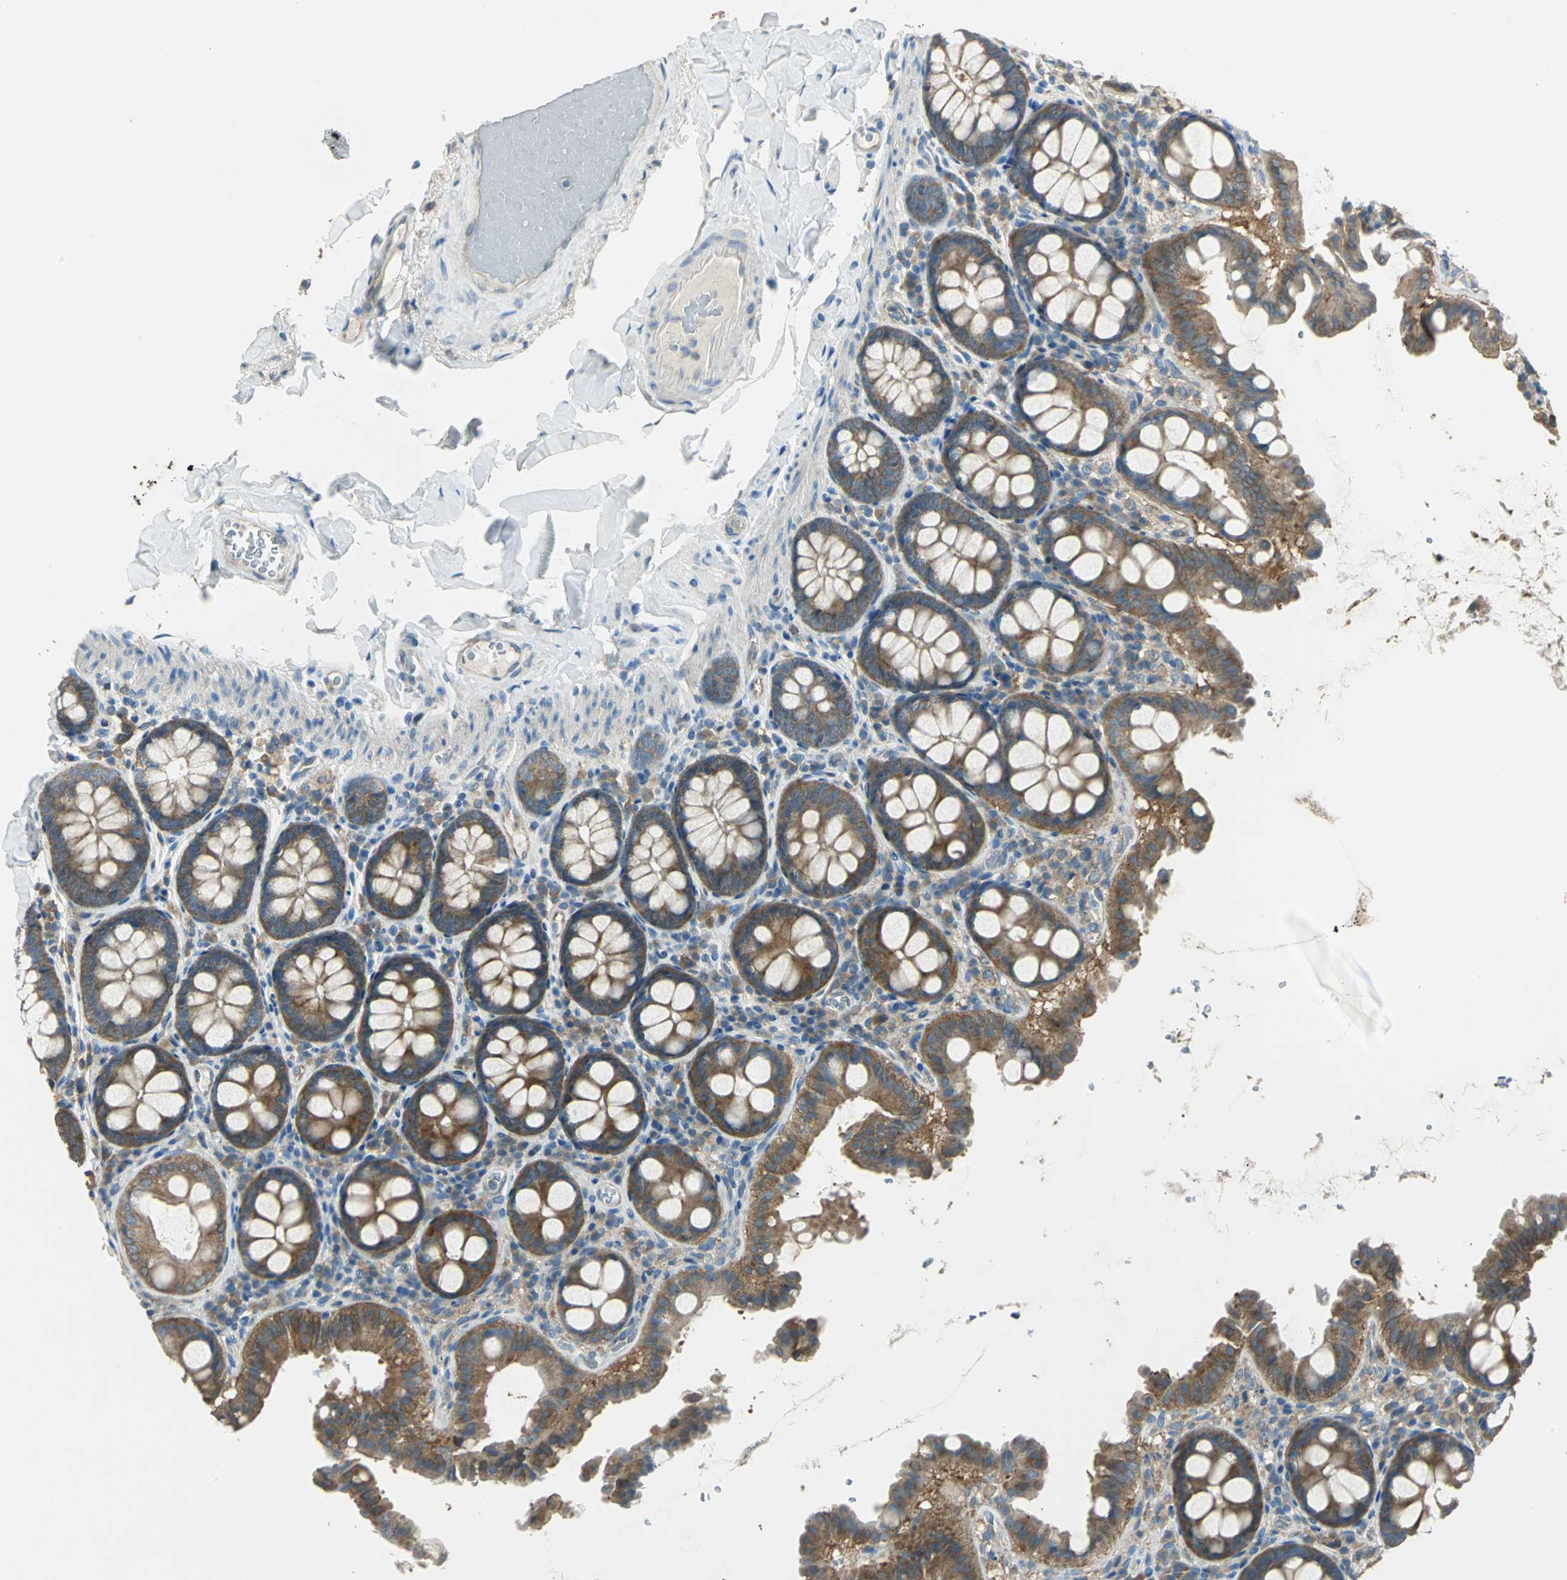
{"staining": {"intensity": "weak", "quantity": "25%-75%", "location": "cytoplasmic/membranous"}, "tissue": "colon", "cell_type": "Endothelial cells", "image_type": "normal", "snomed": [{"axis": "morphology", "description": "Normal tissue, NOS"}, {"axis": "topography", "description": "Colon"}], "caption": "Immunohistochemistry (IHC) image of unremarkable colon: human colon stained using immunohistochemistry (IHC) exhibits low levels of weak protein expression localized specifically in the cytoplasmic/membranous of endothelial cells, appearing as a cytoplasmic/membranous brown color.", "gene": "SHC2", "patient": {"sex": "female", "age": 61}}